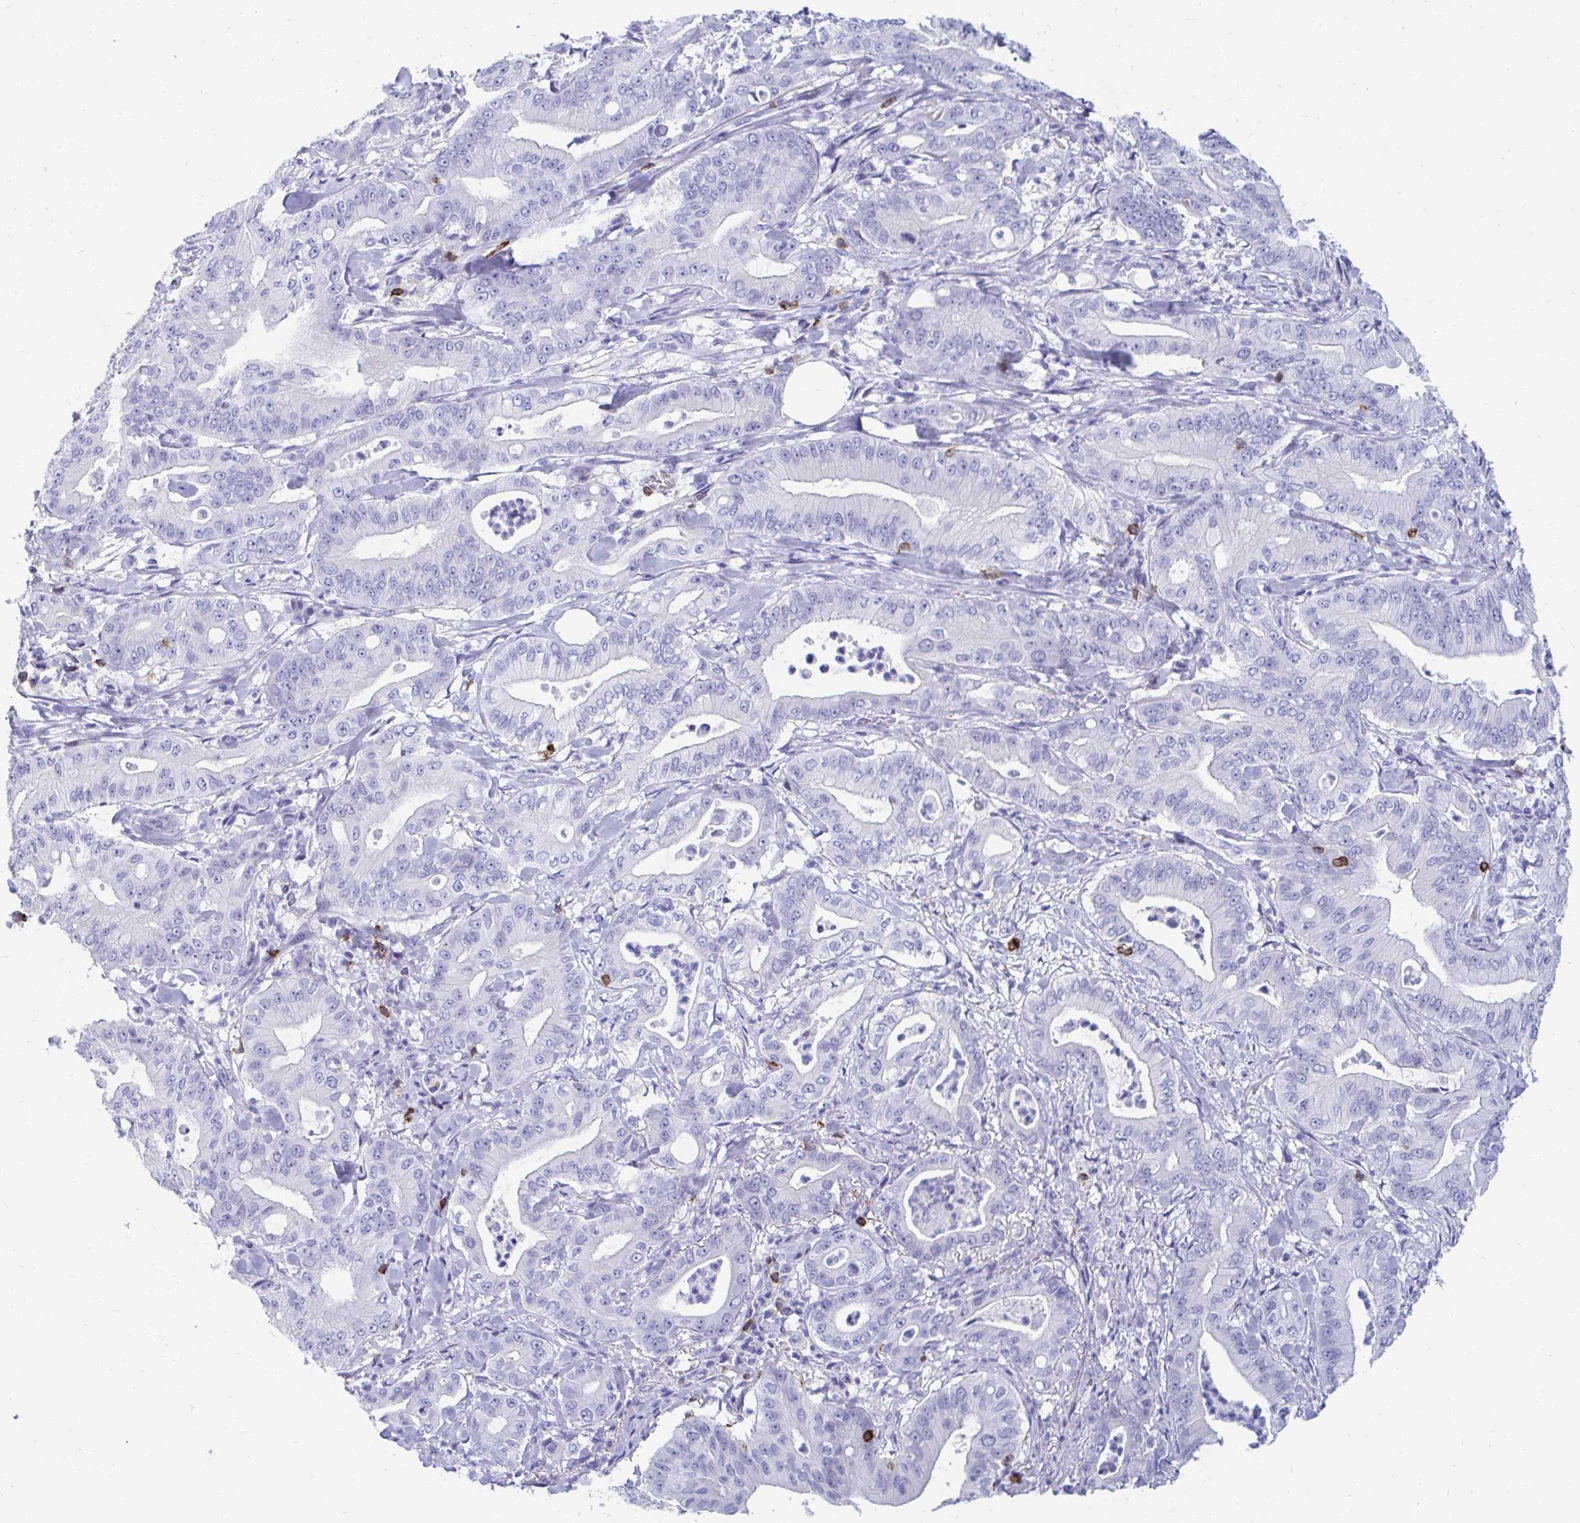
{"staining": {"intensity": "negative", "quantity": "none", "location": "none"}, "tissue": "pancreatic cancer", "cell_type": "Tumor cells", "image_type": "cancer", "snomed": [{"axis": "morphology", "description": "Adenocarcinoma, NOS"}, {"axis": "topography", "description": "Pancreas"}], "caption": "There is no significant staining in tumor cells of pancreatic adenocarcinoma.", "gene": "CD7", "patient": {"sex": "male", "age": 71}}